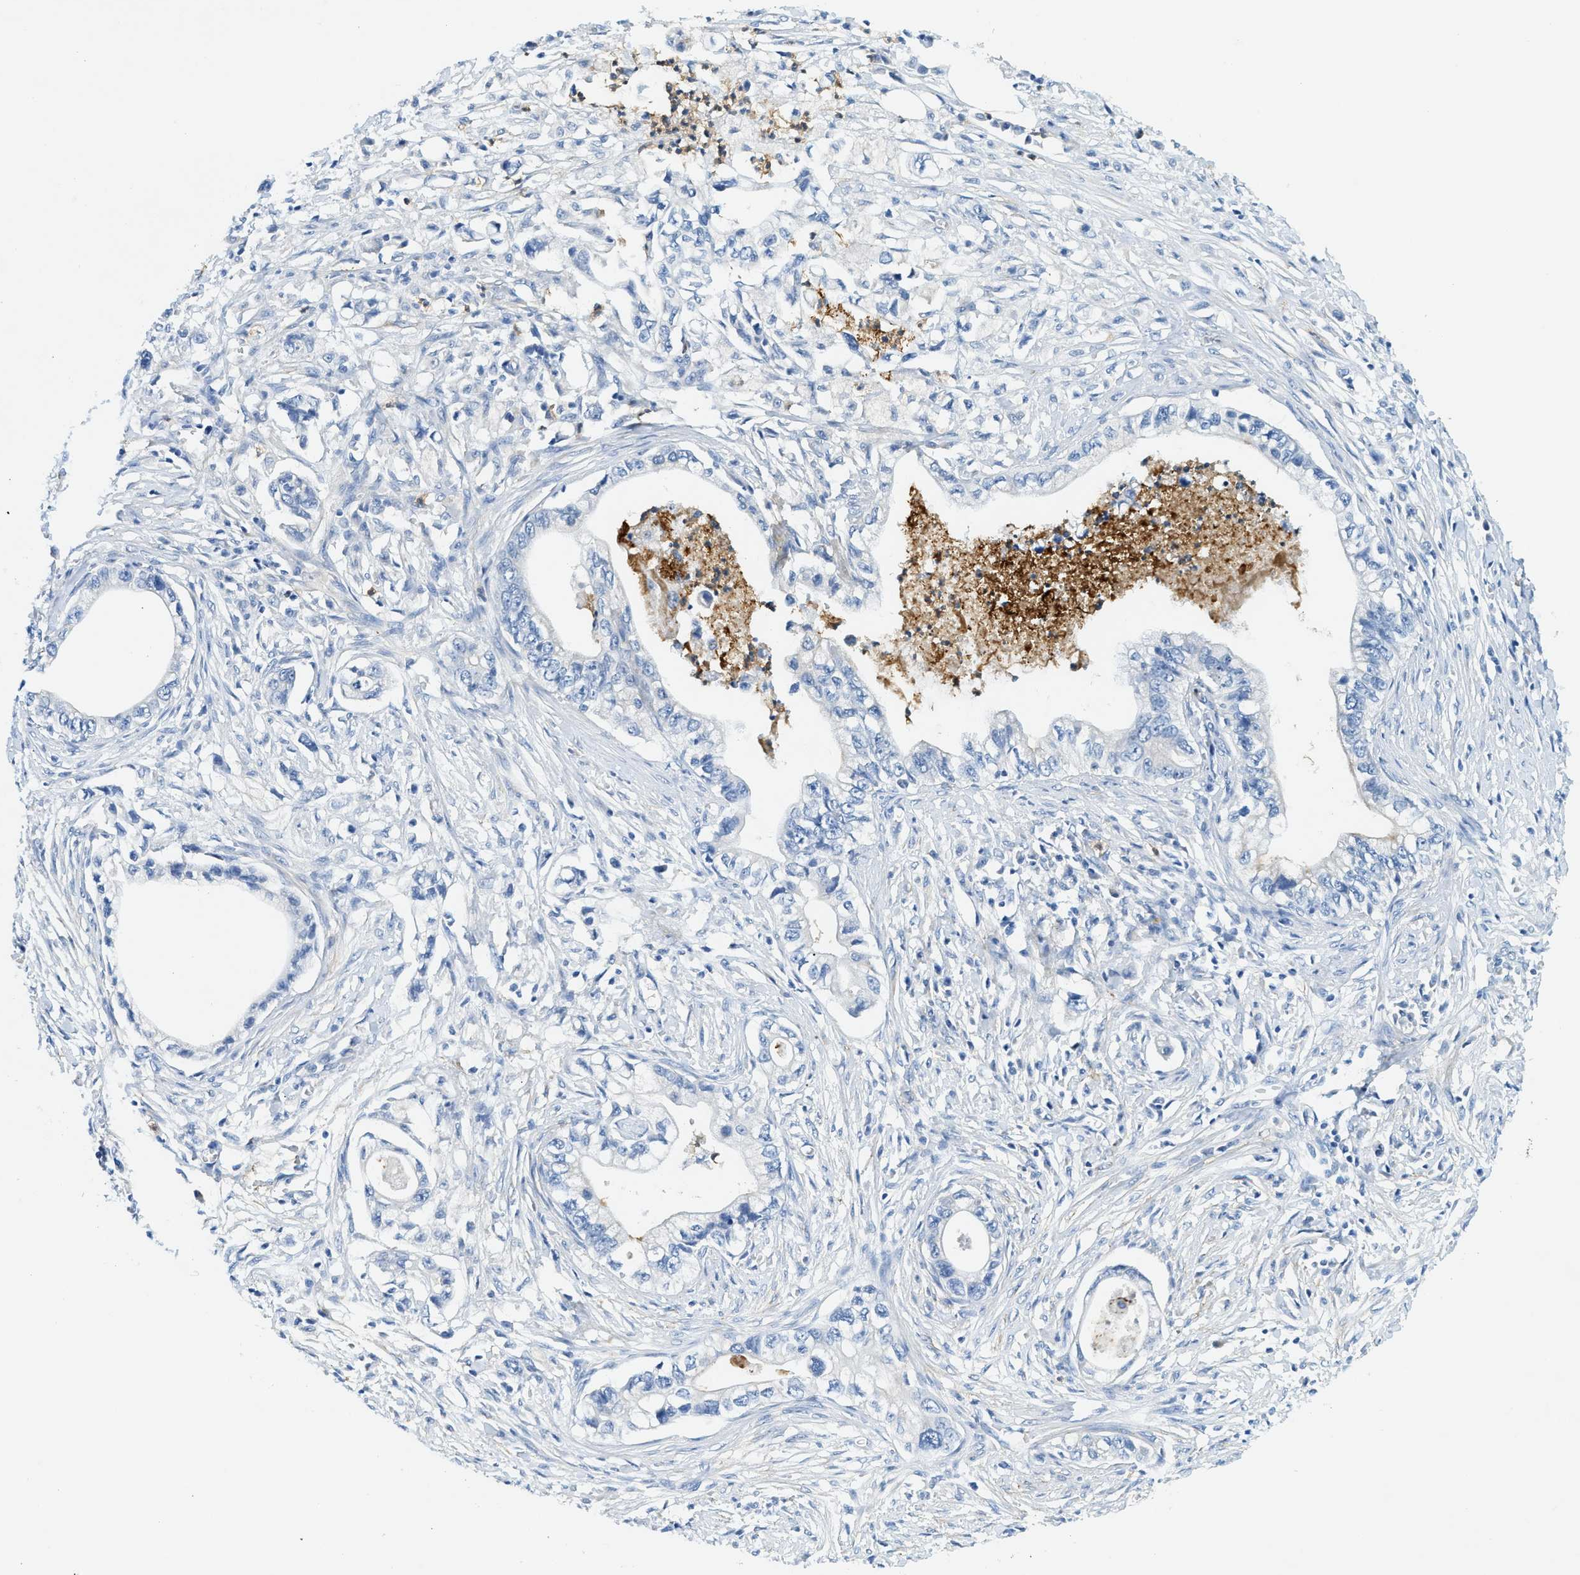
{"staining": {"intensity": "negative", "quantity": "none", "location": "none"}, "tissue": "pancreatic cancer", "cell_type": "Tumor cells", "image_type": "cancer", "snomed": [{"axis": "morphology", "description": "Adenocarcinoma, NOS"}, {"axis": "topography", "description": "Pancreas"}], "caption": "This is a image of immunohistochemistry (IHC) staining of pancreatic adenocarcinoma, which shows no positivity in tumor cells. The staining was performed using DAB (3,3'-diaminobenzidine) to visualize the protein expression in brown, while the nuclei were stained in blue with hematoxylin (Magnification: 20x).", "gene": "ZDHHC13", "patient": {"sex": "male", "age": 56}}